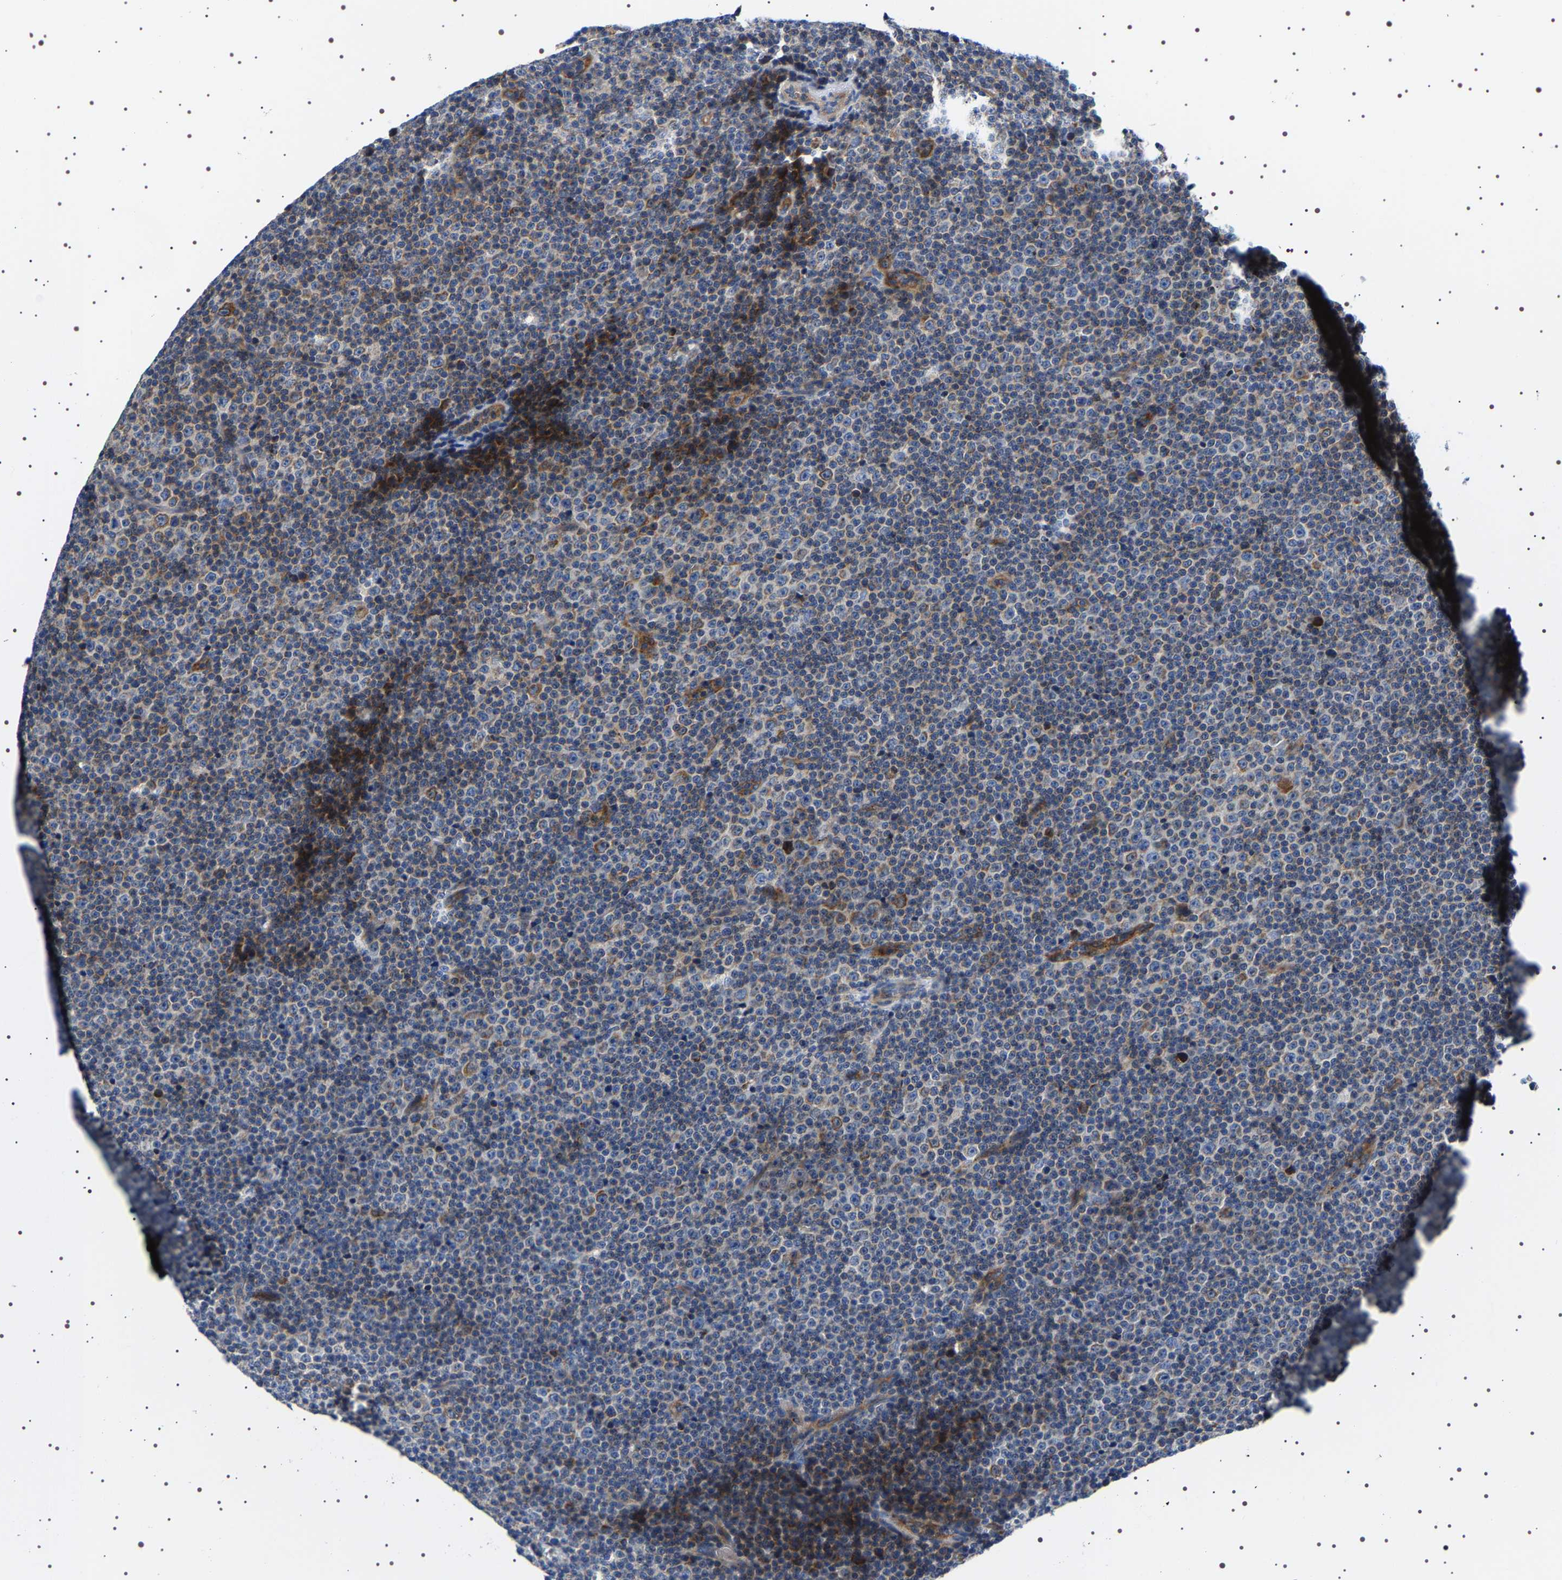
{"staining": {"intensity": "moderate", "quantity": "<25%", "location": "cytoplasmic/membranous"}, "tissue": "lymphoma", "cell_type": "Tumor cells", "image_type": "cancer", "snomed": [{"axis": "morphology", "description": "Malignant lymphoma, non-Hodgkin's type, Low grade"}, {"axis": "topography", "description": "Lymph node"}], "caption": "High-magnification brightfield microscopy of malignant lymphoma, non-Hodgkin's type (low-grade) stained with DAB (3,3'-diaminobenzidine) (brown) and counterstained with hematoxylin (blue). tumor cells exhibit moderate cytoplasmic/membranous staining is present in approximately<25% of cells. The protein is stained brown, and the nuclei are stained in blue (DAB (3,3'-diaminobenzidine) IHC with brightfield microscopy, high magnification).", "gene": "SQLE", "patient": {"sex": "female", "age": 67}}